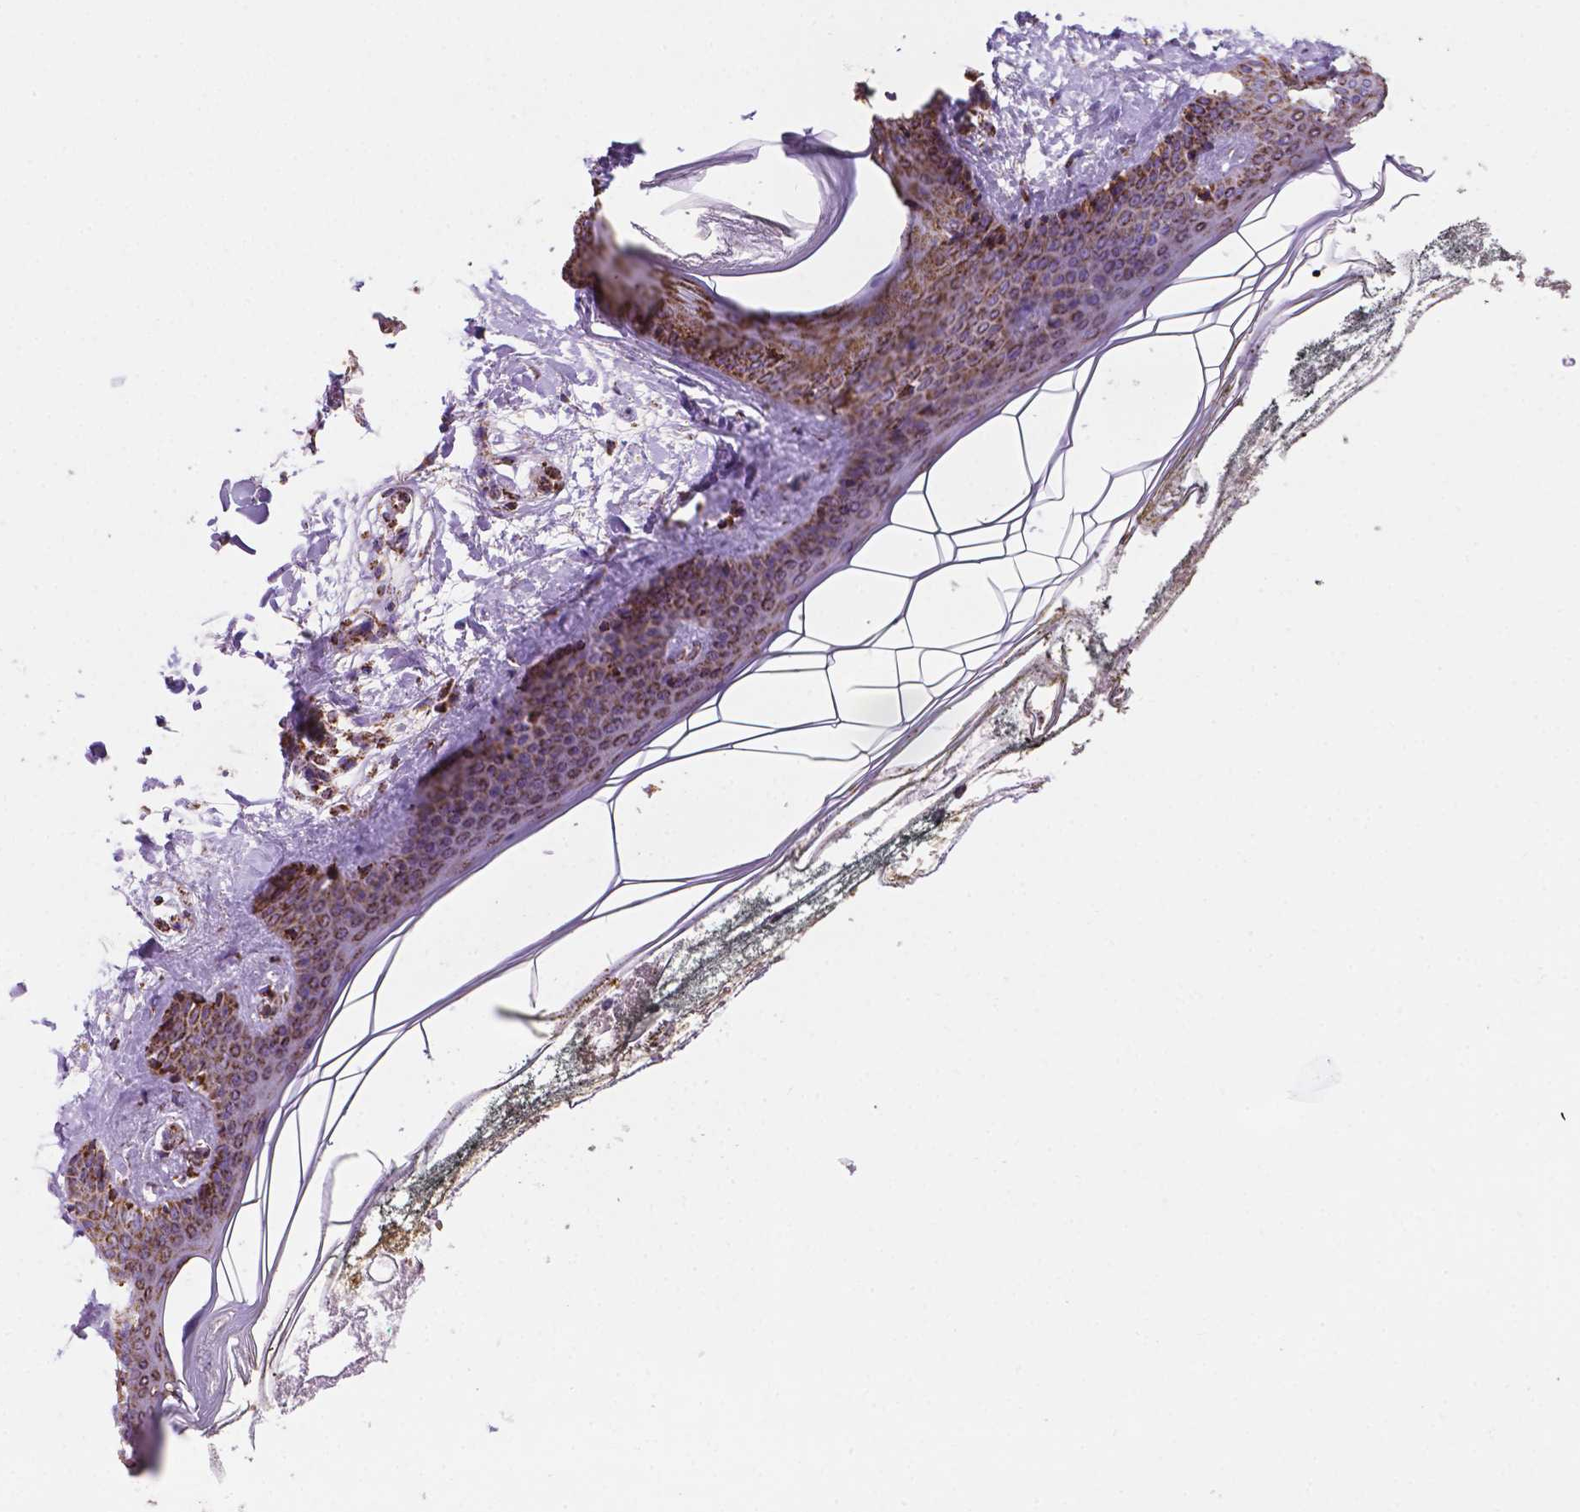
{"staining": {"intensity": "strong", "quantity": ">75%", "location": "cytoplasmic/membranous"}, "tissue": "skin", "cell_type": "Fibroblasts", "image_type": "normal", "snomed": [{"axis": "morphology", "description": "Normal tissue, NOS"}, {"axis": "topography", "description": "Skin"}], "caption": "Skin stained for a protein displays strong cytoplasmic/membranous positivity in fibroblasts.", "gene": "HSPD1", "patient": {"sex": "female", "age": 34}}